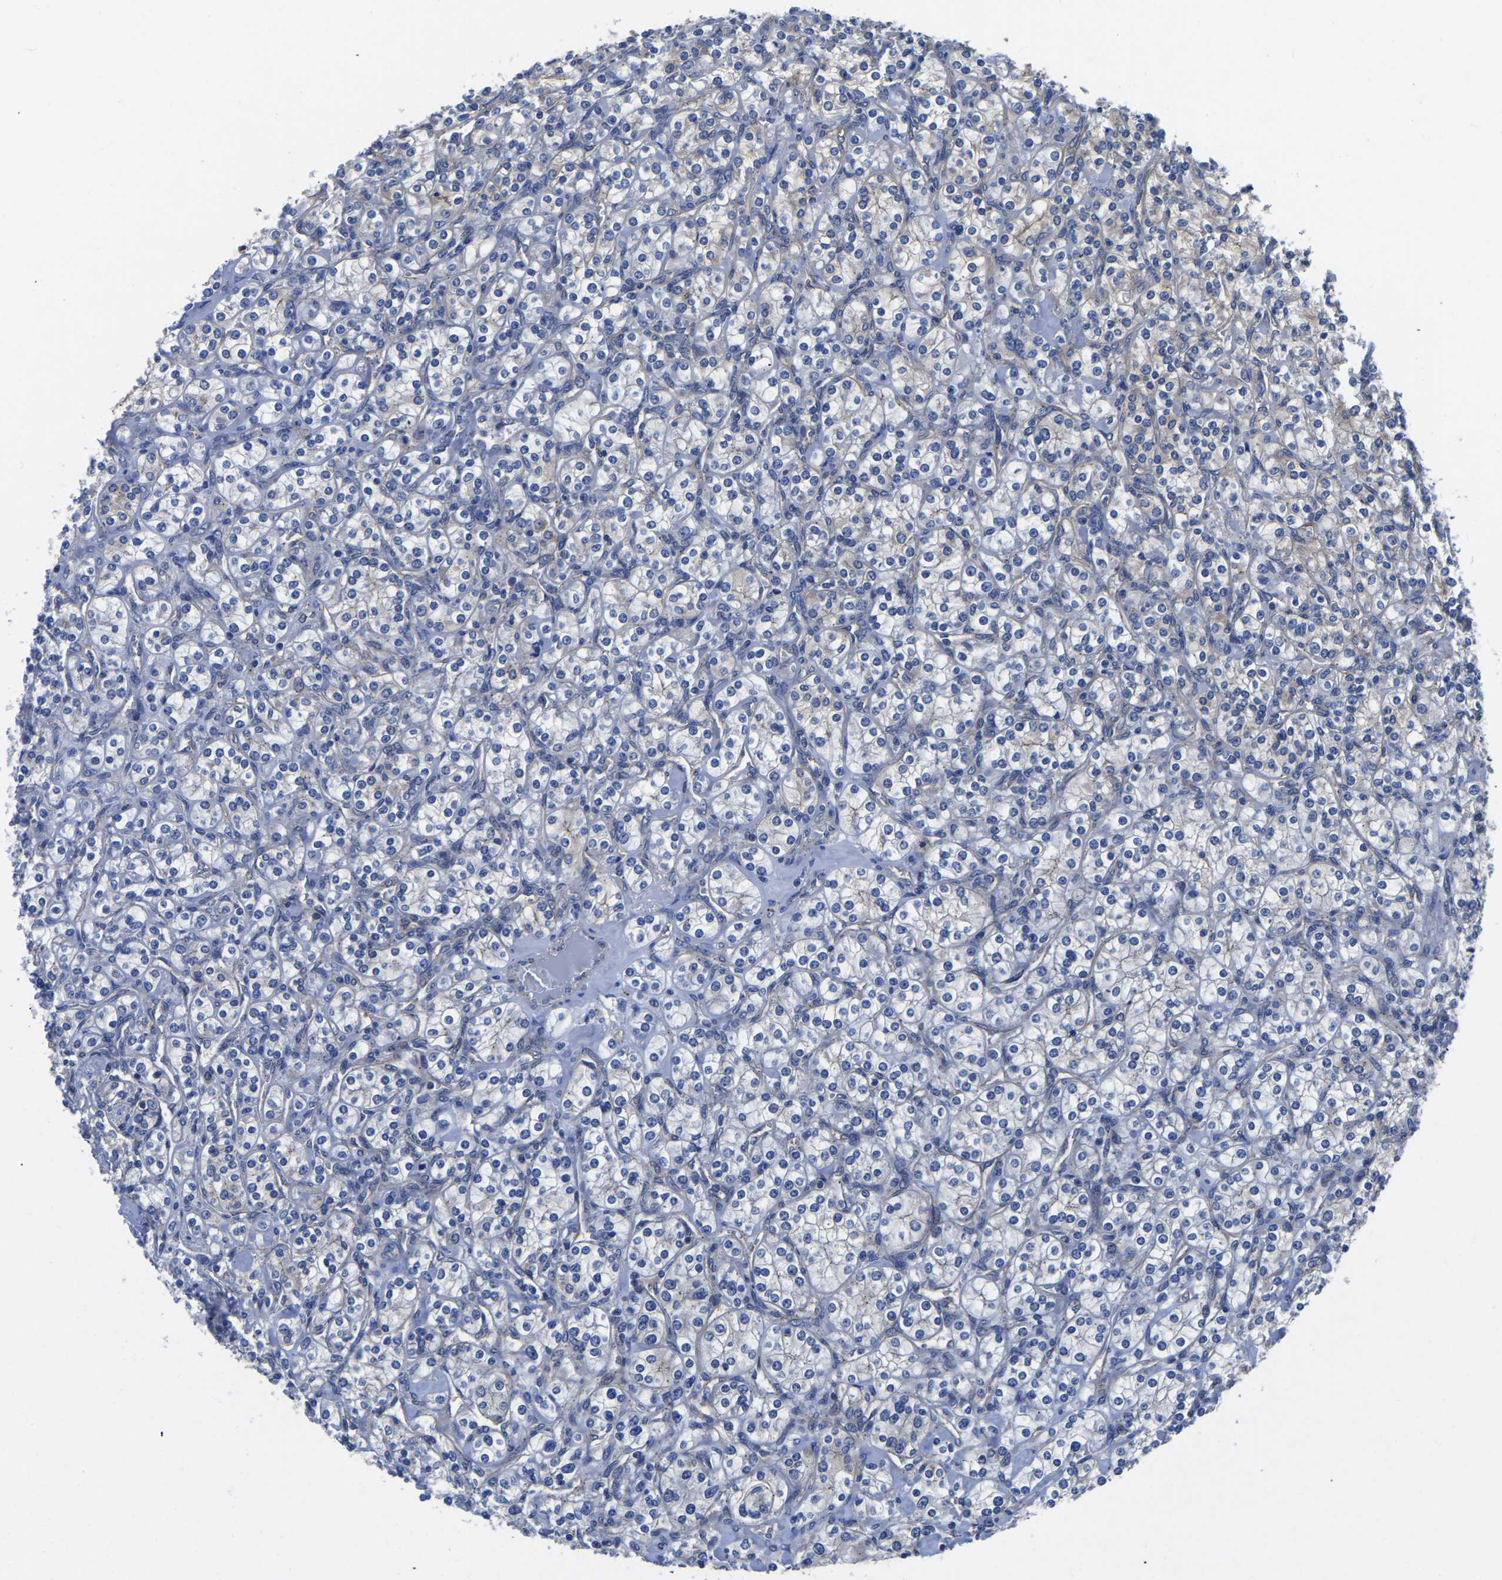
{"staining": {"intensity": "negative", "quantity": "none", "location": "none"}, "tissue": "renal cancer", "cell_type": "Tumor cells", "image_type": "cancer", "snomed": [{"axis": "morphology", "description": "Adenocarcinoma, NOS"}, {"axis": "topography", "description": "Kidney"}], "caption": "A high-resolution image shows IHC staining of adenocarcinoma (renal), which shows no significant staining in tumor cells. (Stains: DAB immunohistochemistry (IHC) with hematoxylin counter stain, Microscopy: brightfield microscopy at high magnification).", "gene": "TFG", "patient": {"sex": "male", "age": 77}}